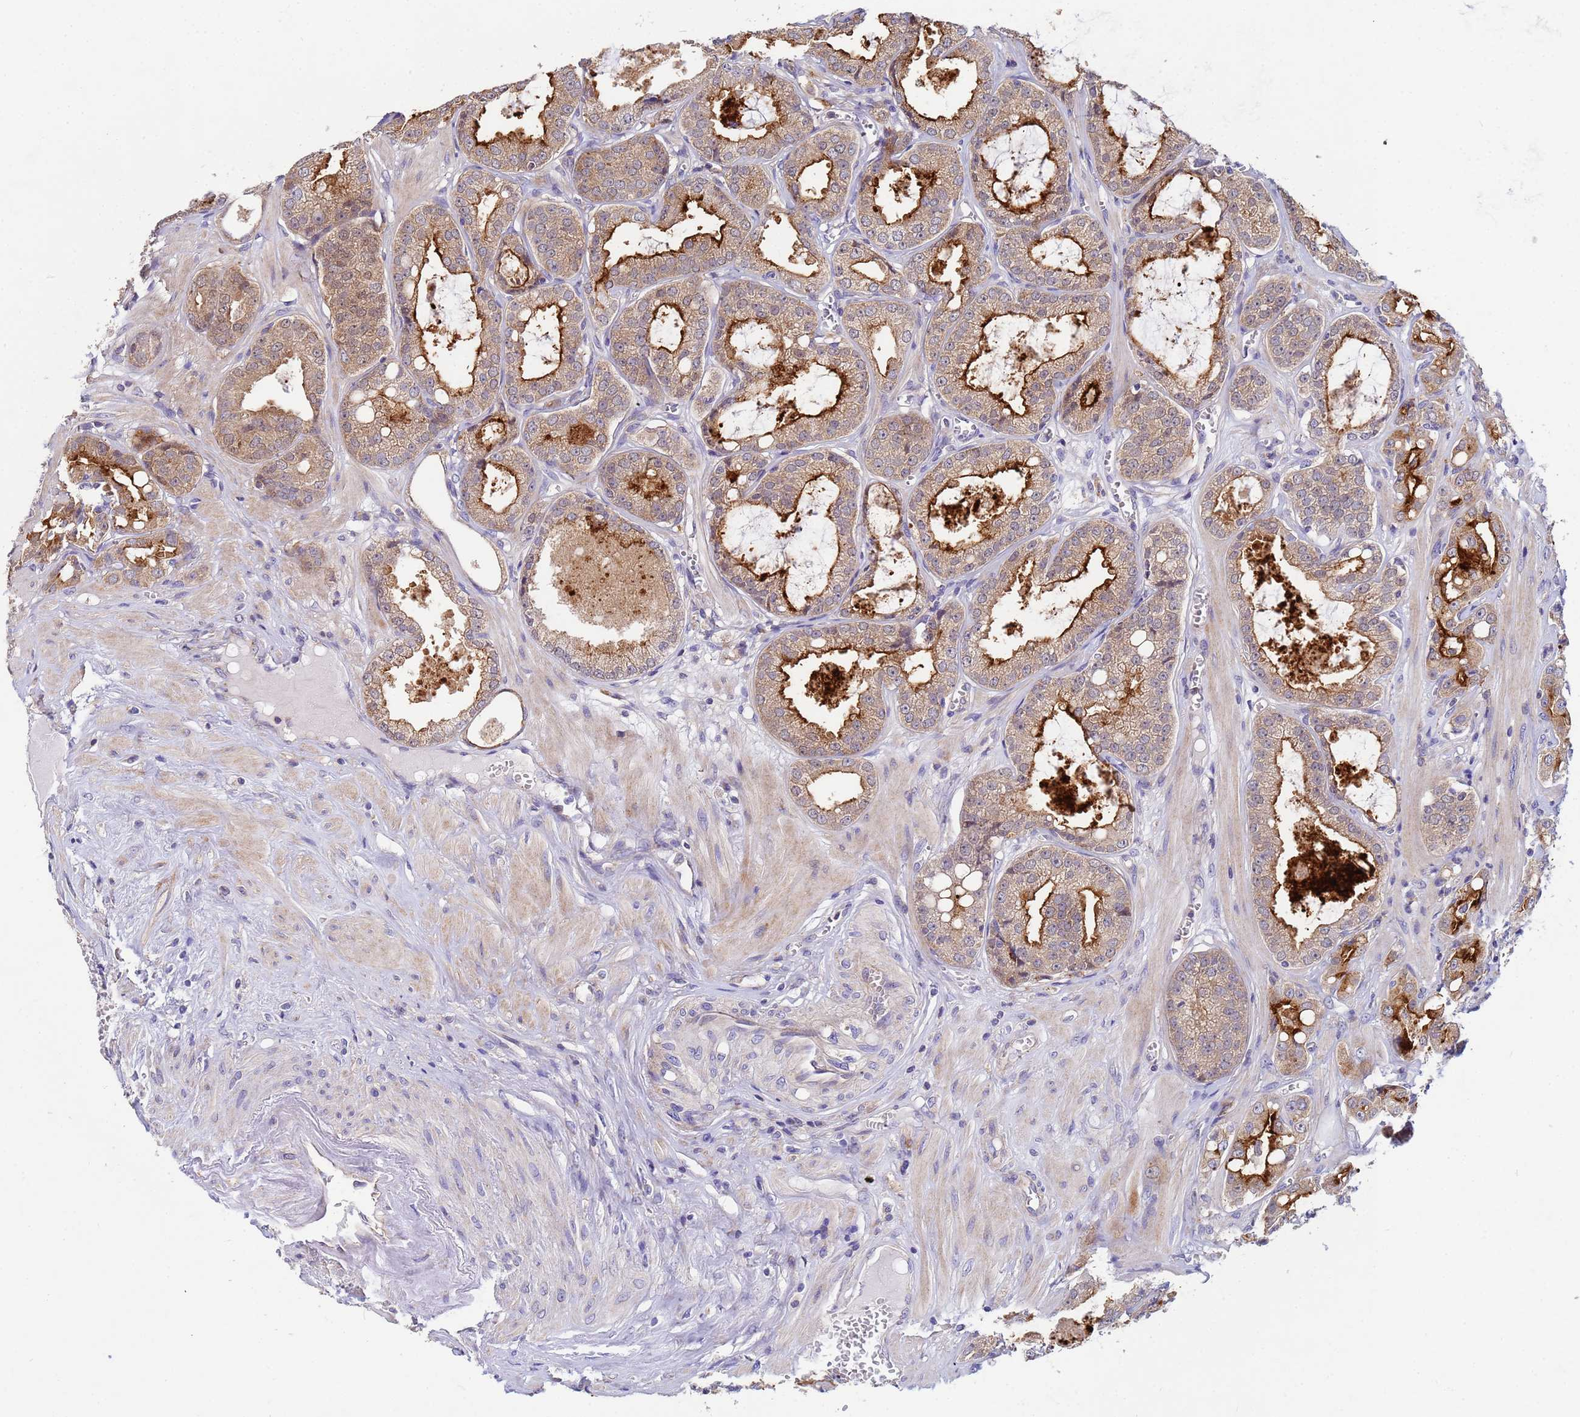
{"staining": {"intensity": "moderate", "quantity": ">75%", "location": "cytoplasmic/membranous"}, "tissue": "prostate cancer", "cell_type": "Tumor cells", "image_type": "cancer", "snomed": [{"axis": "morphology", "description": "Adenocarcinoma, High grade"}, {"axis": "topography", "description": "Prostate"}], "caption": "Protein expression analysis of human prostate high-grade adenocarcinoma reveals moderate cytoplasmic/membranous expression in about >75% of tumor cells.", "gene": "CDC34", "patient": {"sex": "male", "age": 74}}